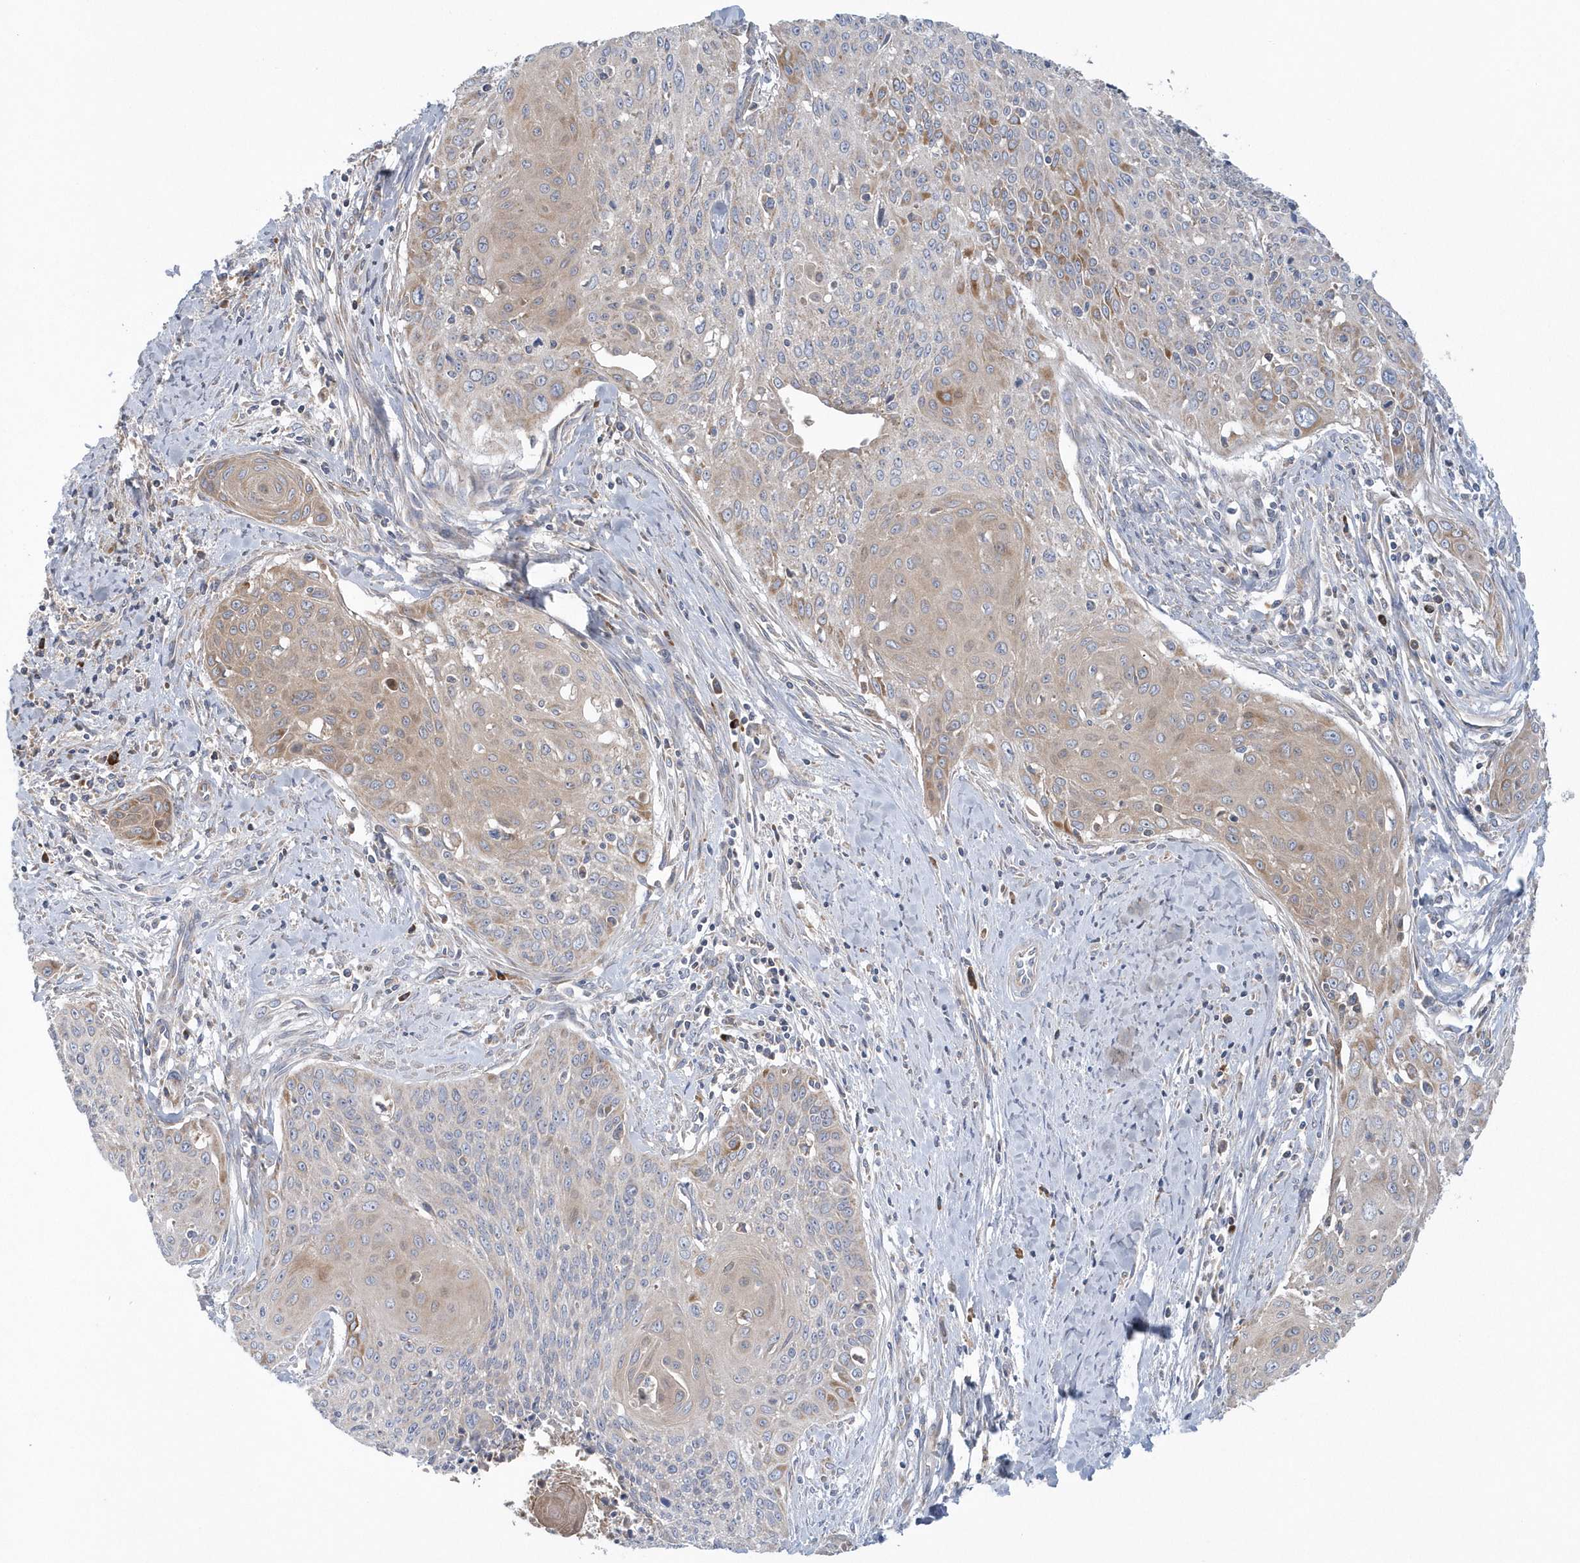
{"staining": {"intensity": "weak", "quantity": "<25%", "location": "cytoplasmic/membranous"}, "tissue": "cervical cancer", "cell_type": "Tumor cells", "image_type": "cancer", "snomed": [{"axis": "morphology", "description": "Squamous cell carcinoma, NOS"}, {"axis": "topography", "description": "Cervix"}], "caption": "A micrograph of human squamous cell carcinoma (cervical) is negative for staining in tumor cells.", "gene": "SPATA18", "patient": {"sex": "female", "age": 55}}